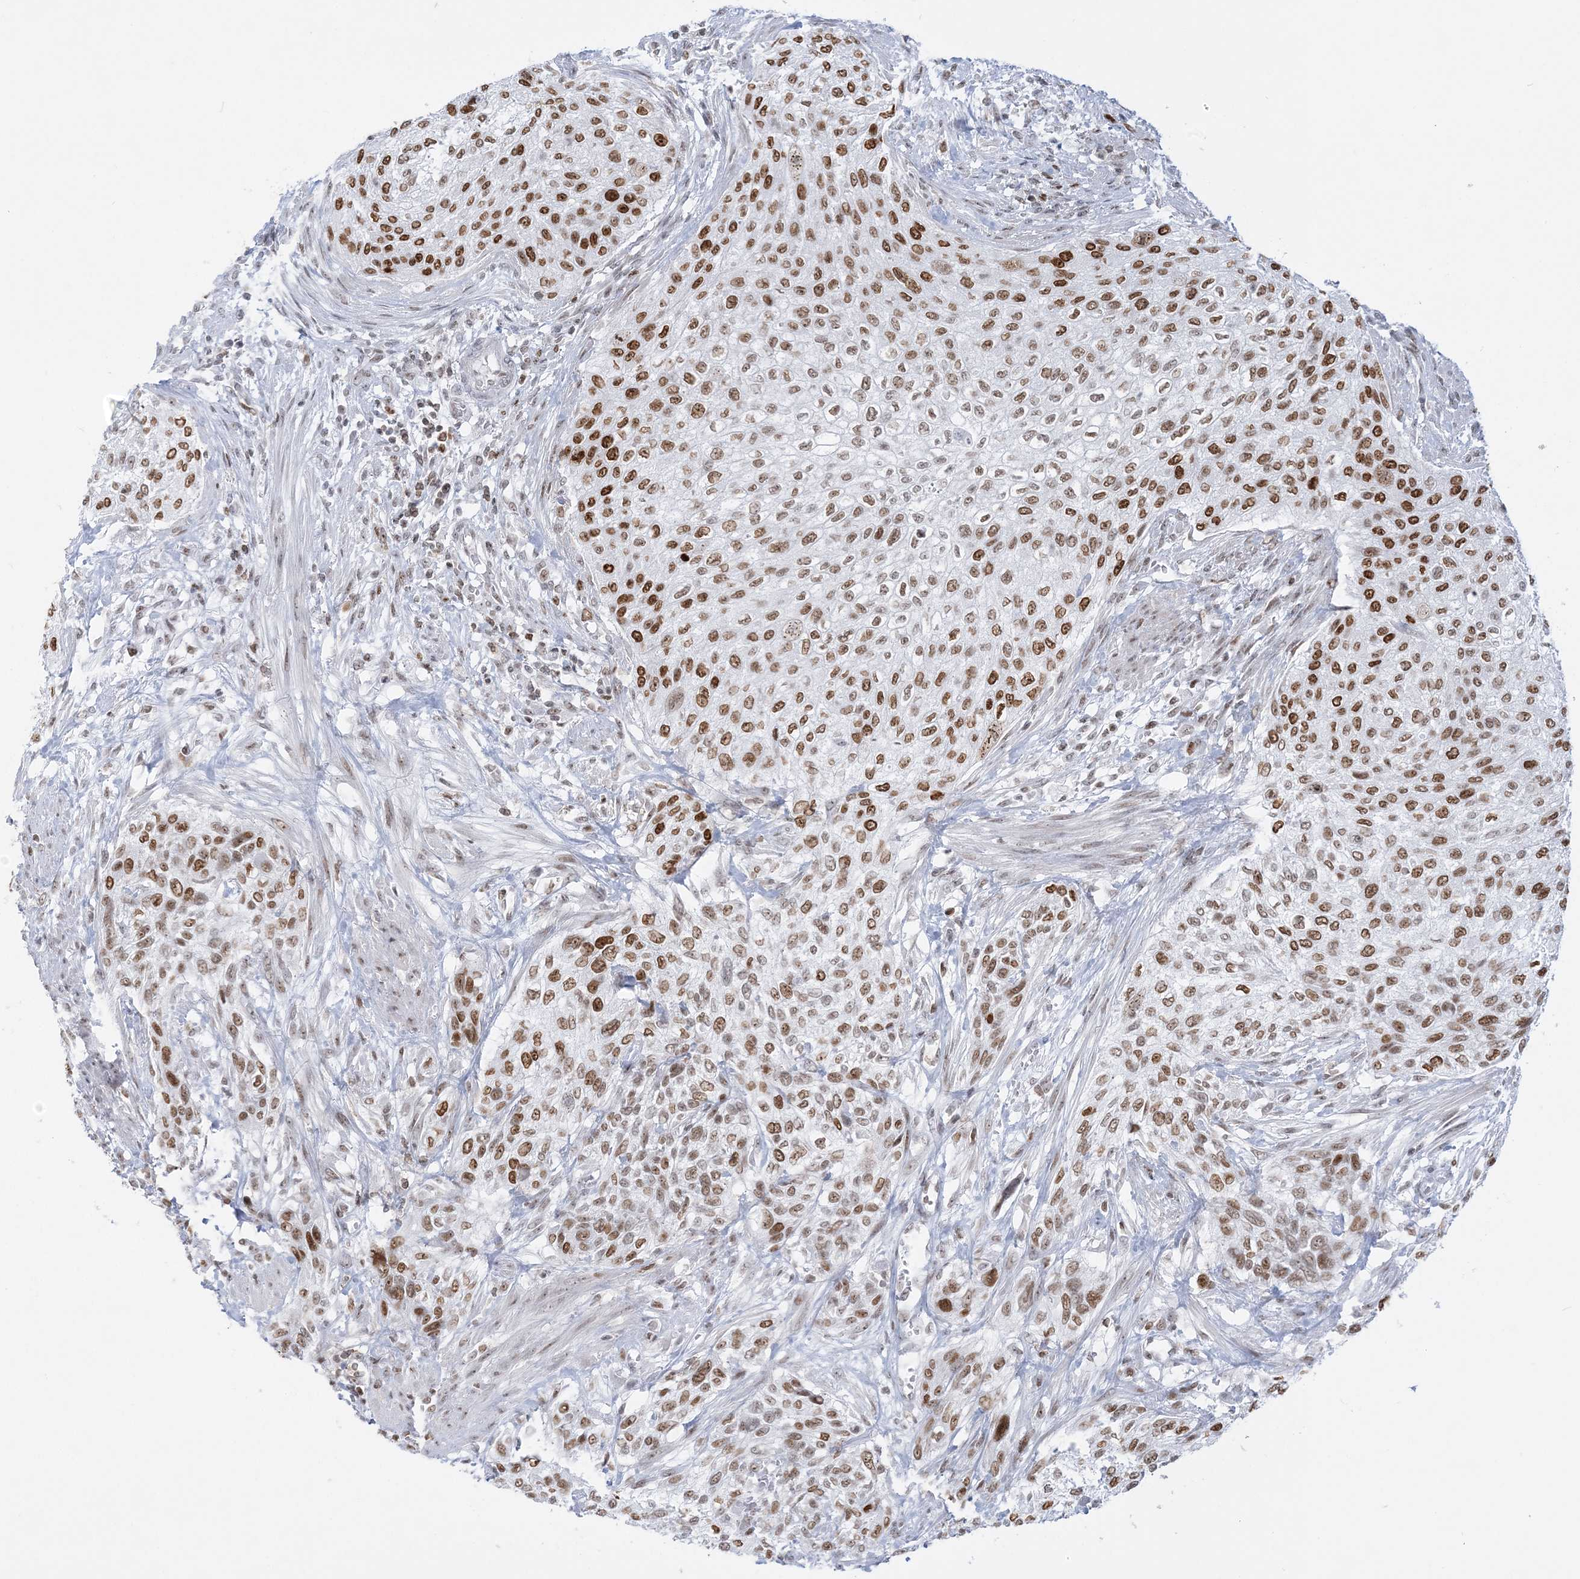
{"staining": {"intensity": "strong", "quantity": ">75%", "location": "nuclear"}, "tissue": "urothelial cancer", "cell_type": "Tumor cells", "image_type": "cancer", "snomed": [{"axis": "morphology", "description": "Urothelial carcinoma, High grade"}, {"axis": "topography", "description": "Urinary bladder"}], "caption": "High-grade urothelial carcinoma stained for a protein (brown) displays strong nuclear positive positivity in about >75% of tumor cells.", "gene": "DDX21", "patient": {"sex": "male", "age": 35}}